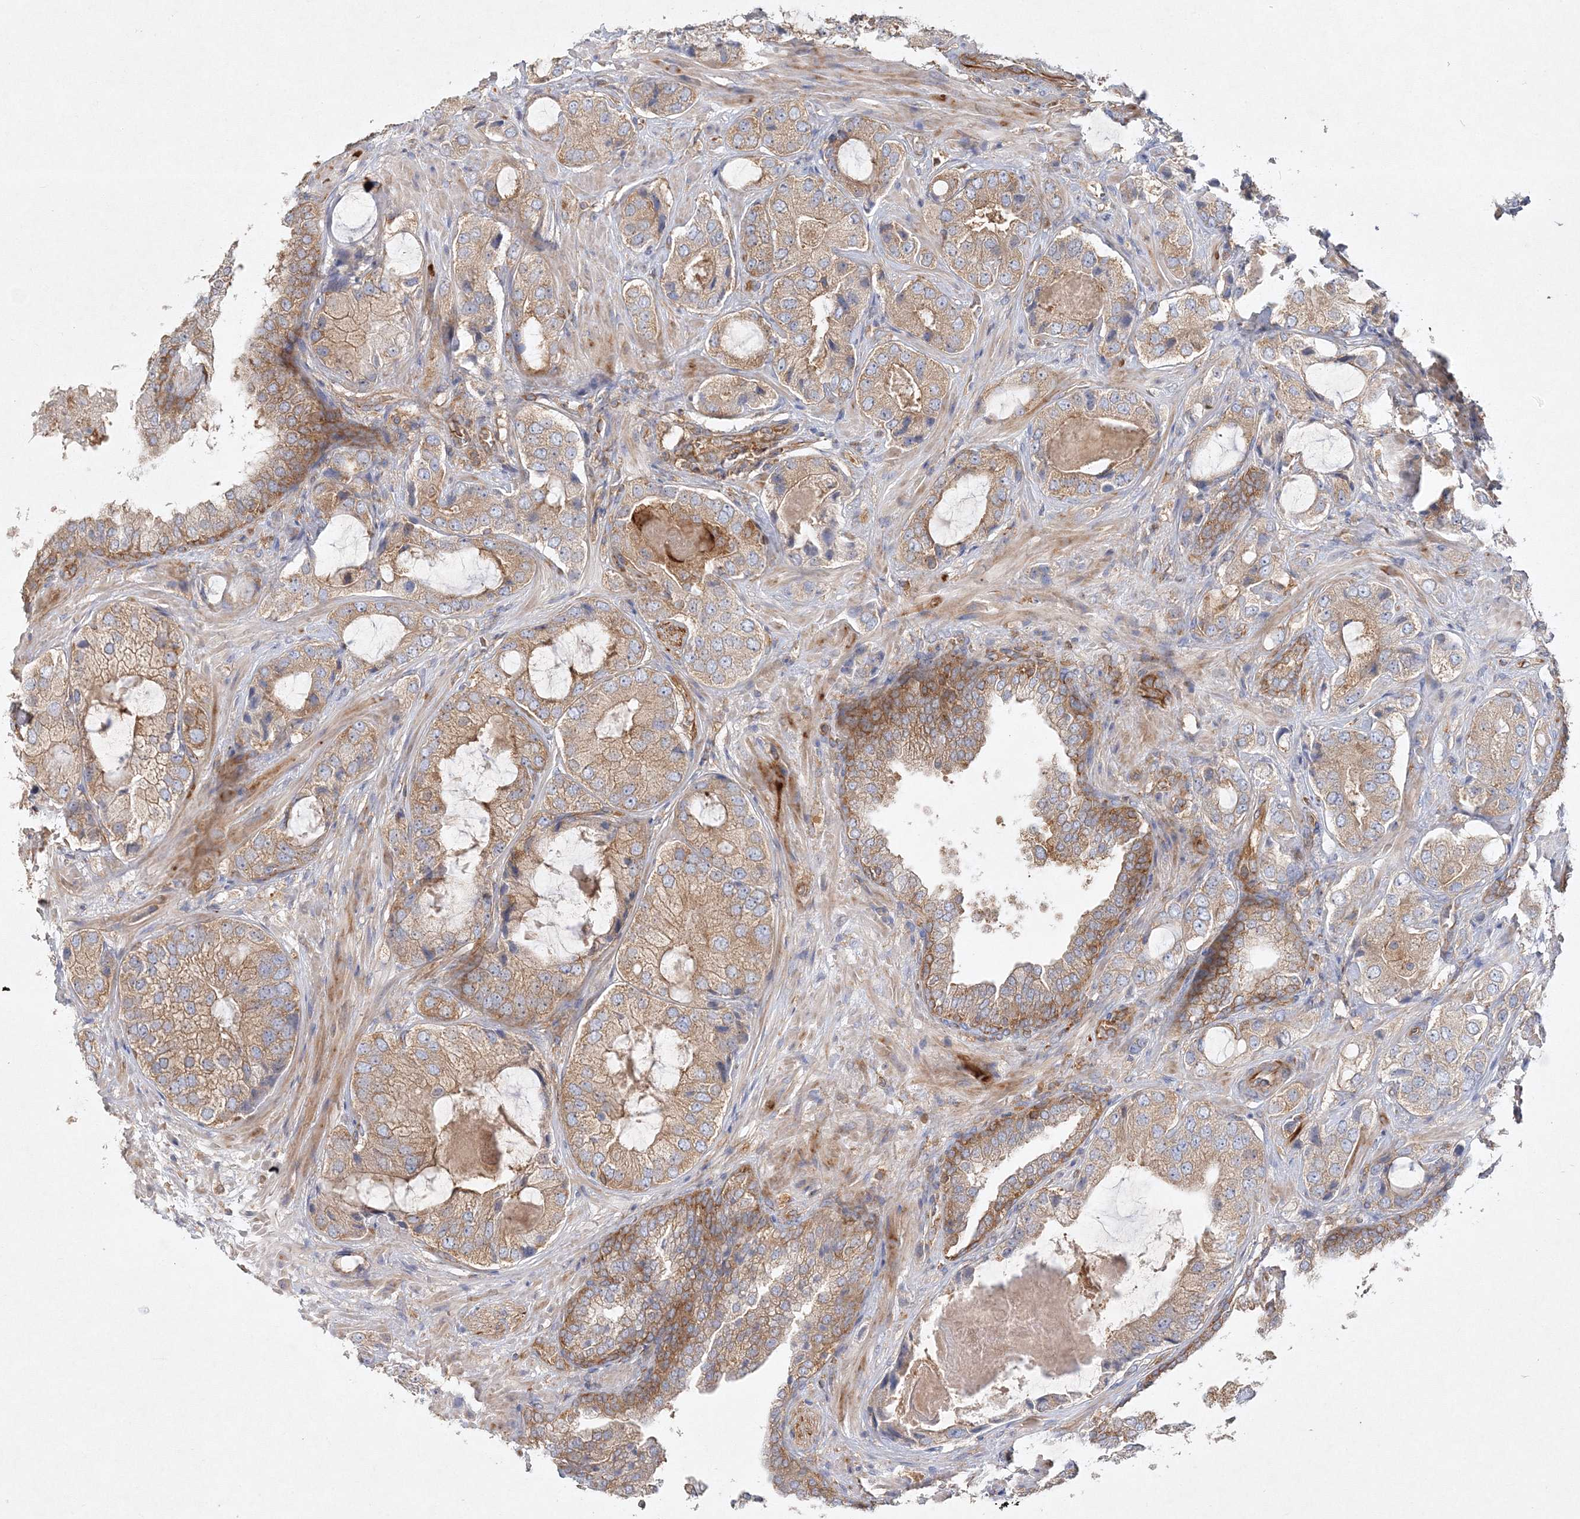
{"staining": {"intensity": "moderate", "quantity": ">75%", "location": "cytoplasmic/membranous"}, "tissue": "prostate cancer", "cell_type": "Tumor cells", "image_type": "cancer", "snomed": [{"axis": "morphology", "description": "Normal tissue, NOS"}, {"axis": "morphology", "description": "Adenocarcinoma, High grade"}, {"axis": "topography", "description": "Prostate"}, {"axis": "topography", "description": "Peripheral nerve tissue"}], "caption": "The micrograph shows staining of prostate cancer, revealing moderate cytoplasmic/membranous protein staining (brown color) within tumor cells. Nuclei are stained in blue.", "gene": "WDR37", "patient": {"sex": "male", "age": 59}}